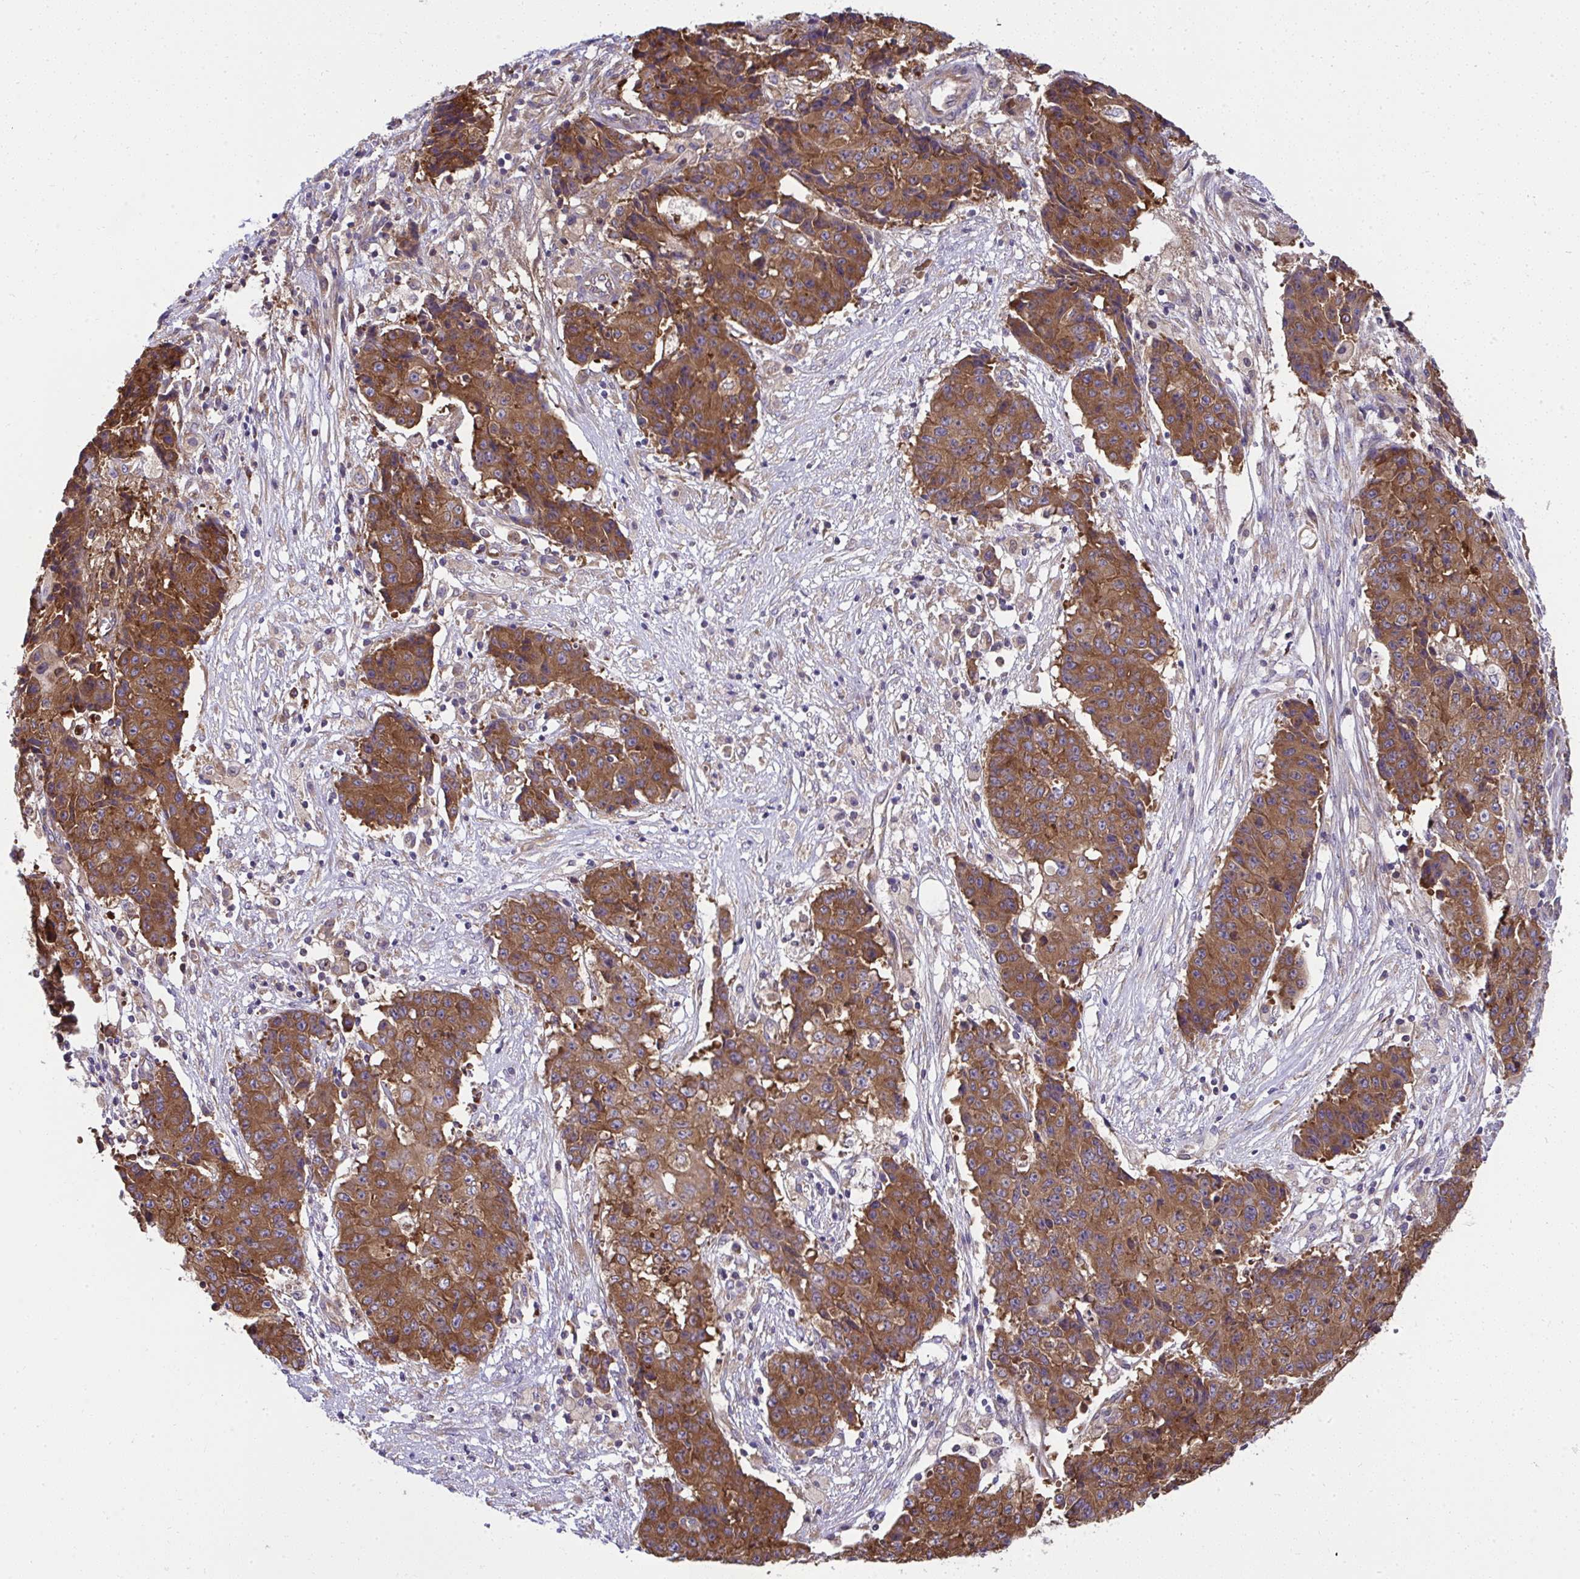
{"staining": {"intensity": "moderate", "quantity": ">75%", "location": "cytoplasmic/membranous"}, "tissue": "ovarian cancer", "cell_type": "Tumor cells", "image_type": "cancer", "snomed": [{"axis": "morphology", "description": "Carcinoma, endometroid"}, {"axis": "topography", "description": "Ovary"}], "caption": "An immunohistochemistry micrograph of neoplastic tissue is shown. Protein staining in brown labels moderate cytoplasmic/membranous positivity in endometroid carcinoma (ovarian) within tumor cells.", "gene": "RPS7", "patient": {"sex": "female", "age": 42}}